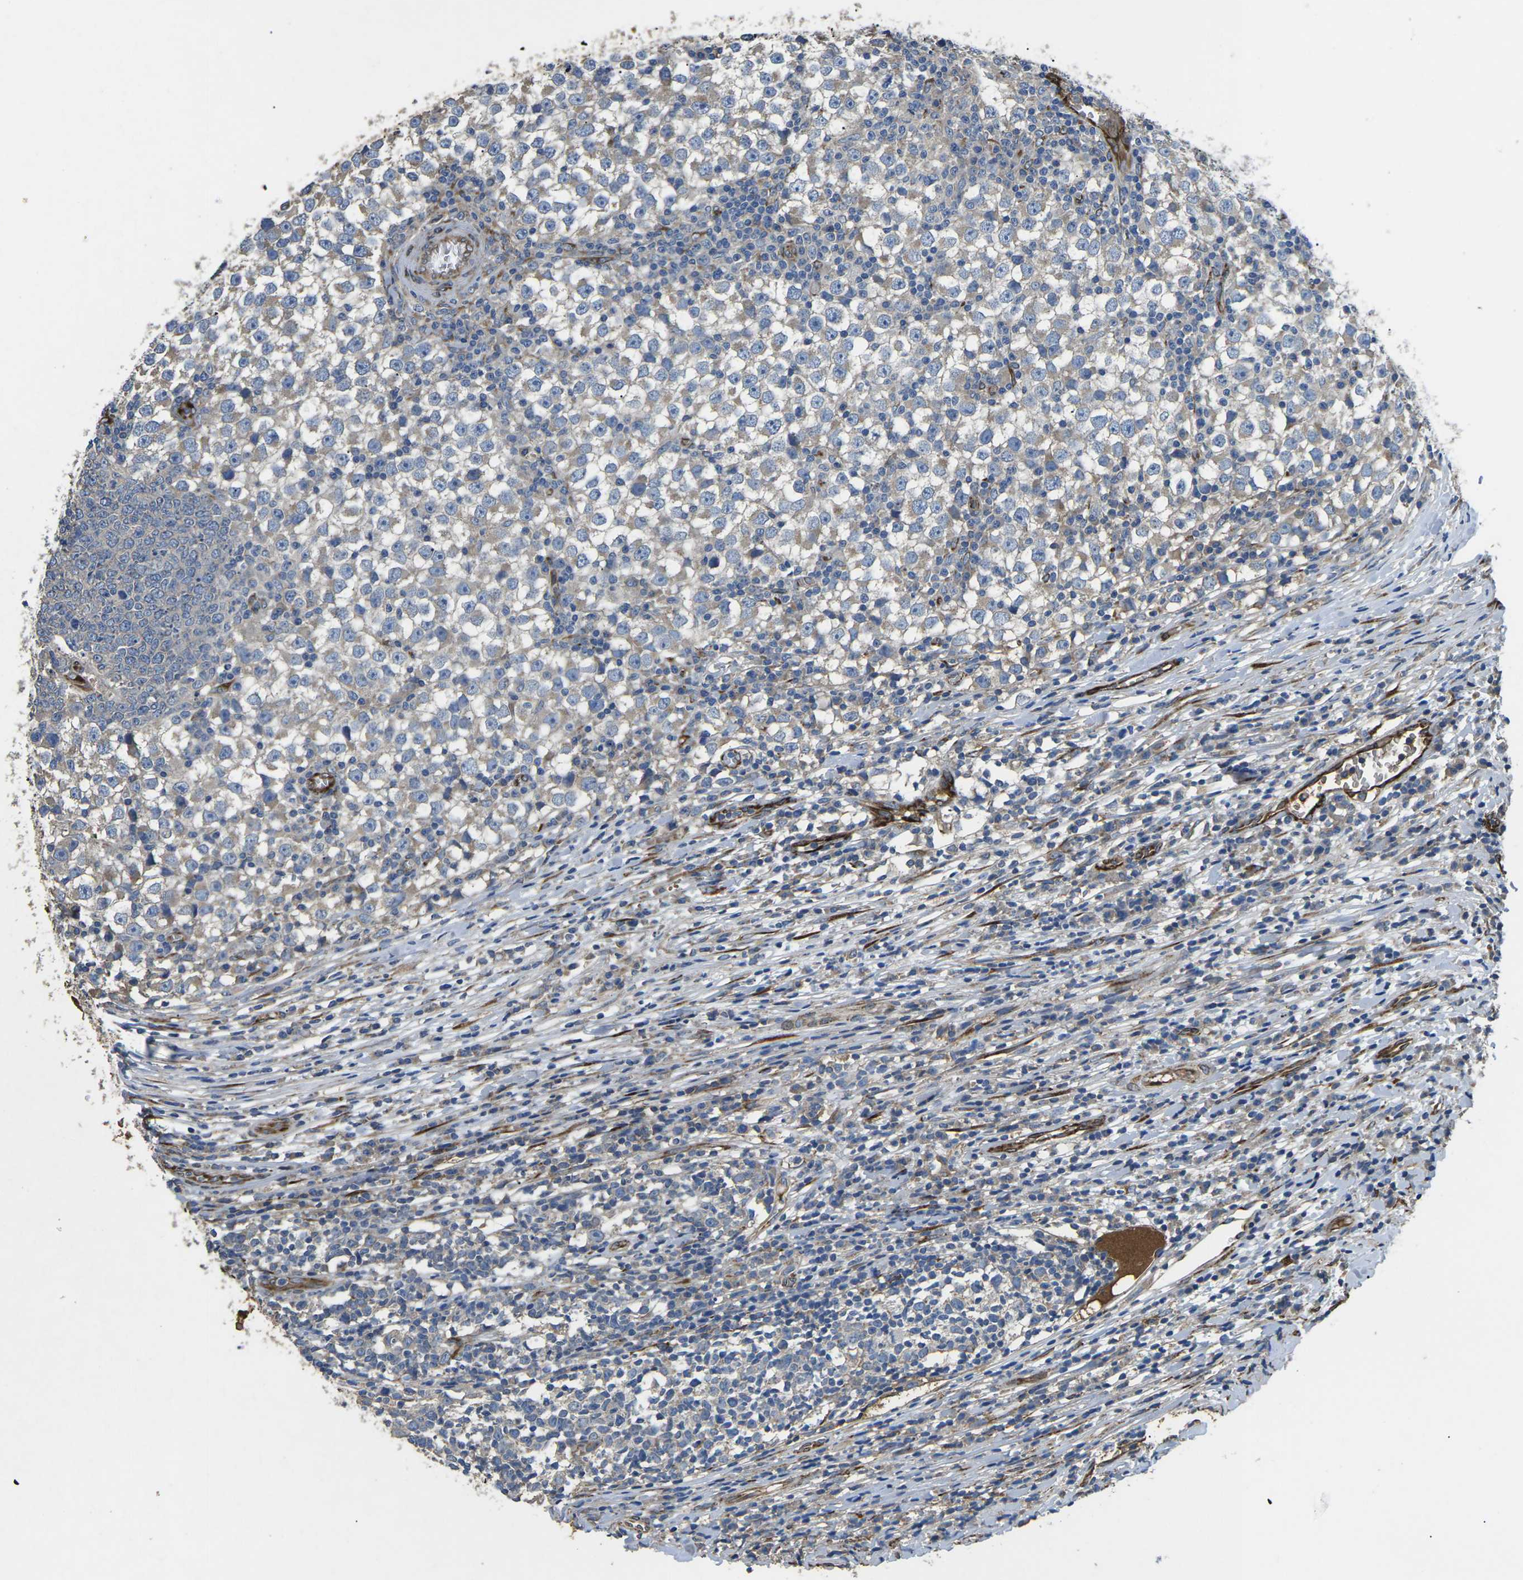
{"staining": {"intensity": "weak", "quantity": "25%-75%", "location": "cytoplasmic/membranous"}, "tissue": "testis cancer", "cell_type": "Tumor cells", "image_type": "cancer", "snomed": [{"axis": "morphology", "description": "Seminoma, NOS"}, {"axis": "topography", "description": "Testis"}], "caption": "Protein expression analysis of testis cancer (seminoma) shows weak cytoplasmic/membranous expression in approximately 25%-75% of tumor cells. (DAB (3,3'-diaminobenzidine) IHC with brightfield microscopy, high magnification).", "gene": "PDZD8", "patient": {"sex": "male", "age": 65}}